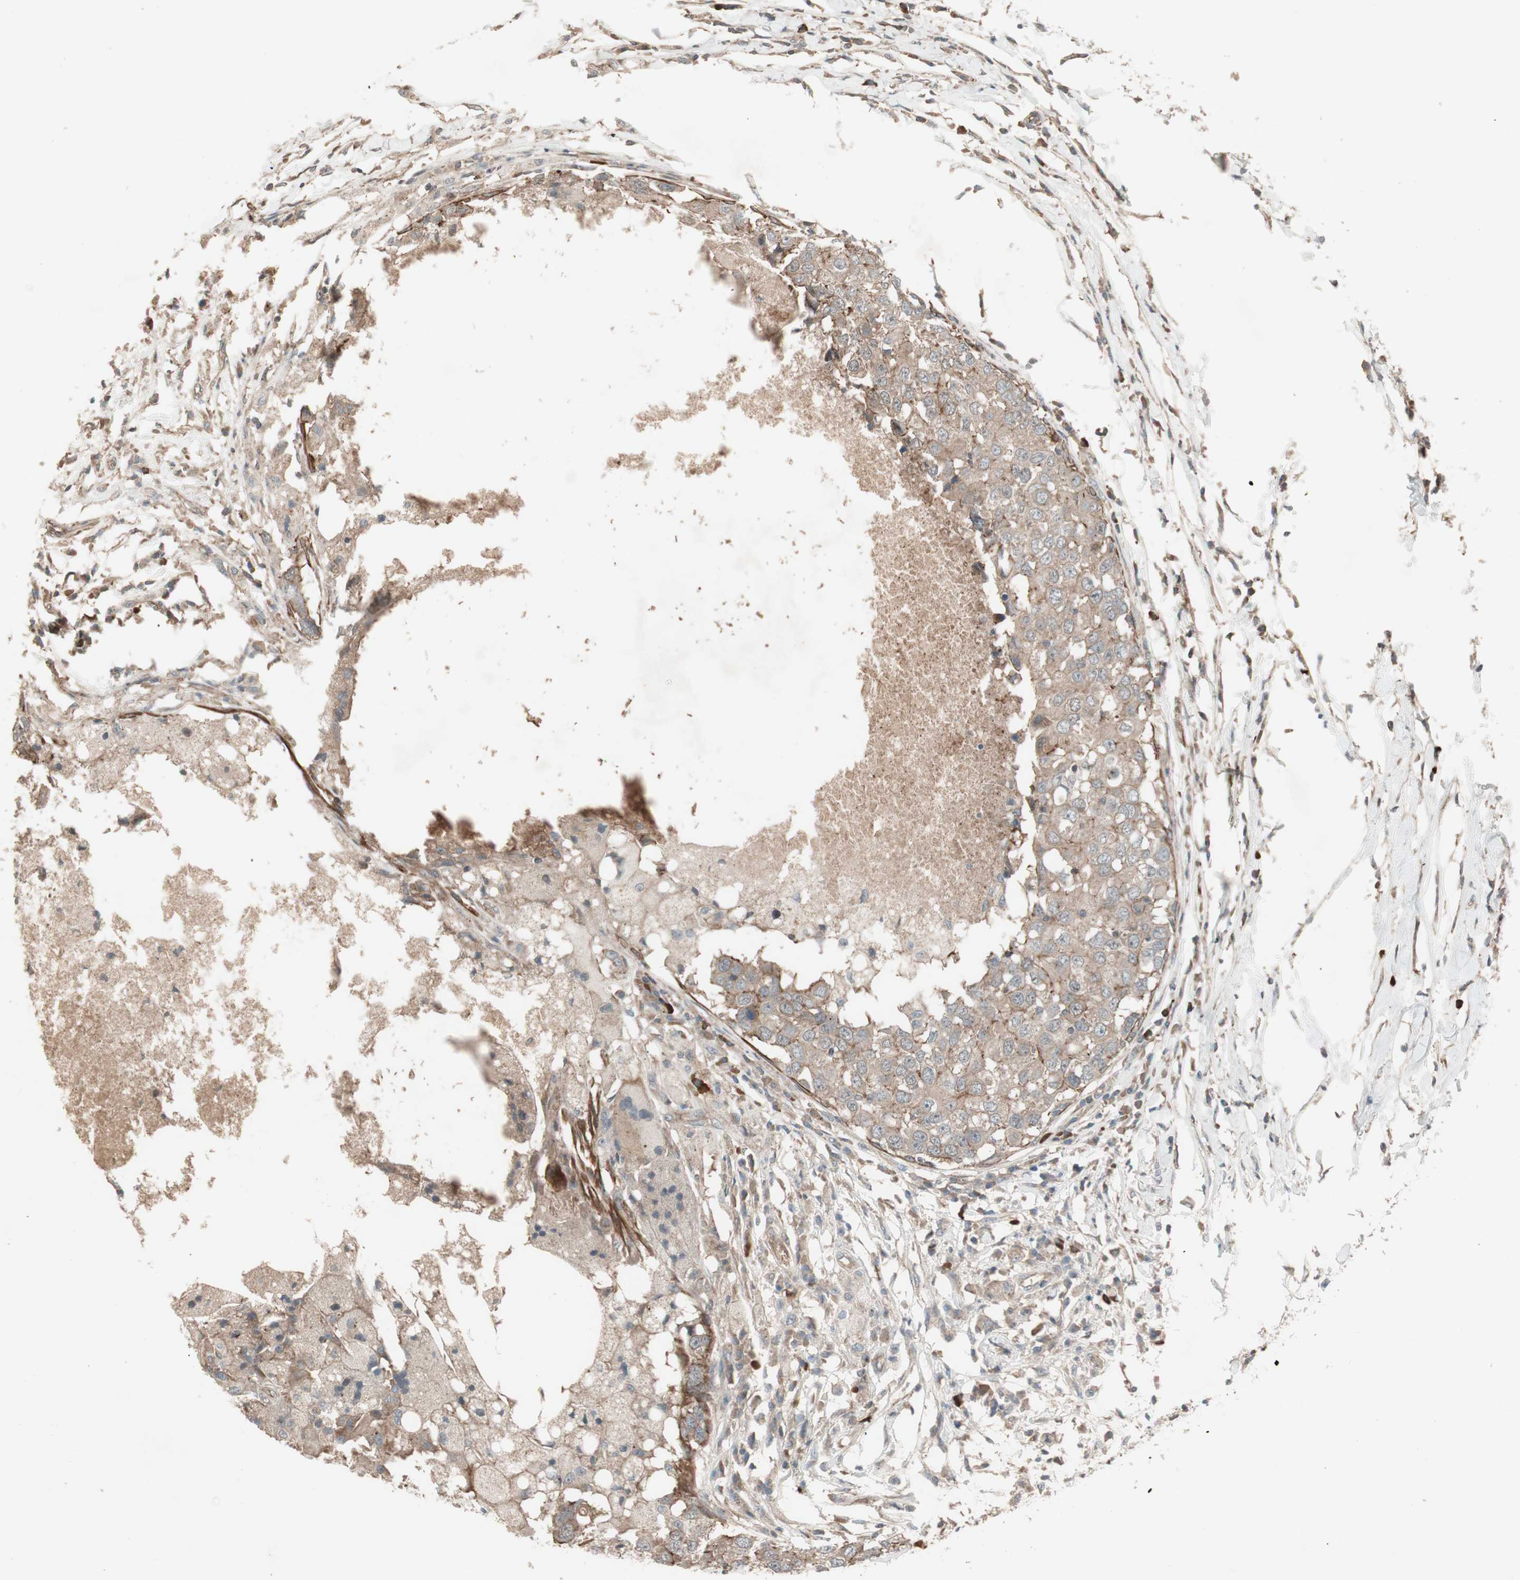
{"staining": {"intensity": "moderate", "quantity": ">75%", "location": "cytoplasmic/membranous"}, "tissue": "breast cancer", "cell_type": "Tumor cells", "image_type": "cancer", "snomed": [{"axis": "morphology", "description": "Duct carcinoma"}, {"axis": "topography", "description": "Breast"}], "caption": "Human breast cancer stained with a brown dye demonstrates moderate cytoplasmic/membranous positive staining in about >75% of tumor cells.", "gene": "TFPI", "patient": {"sex": "female", "age": 27}}